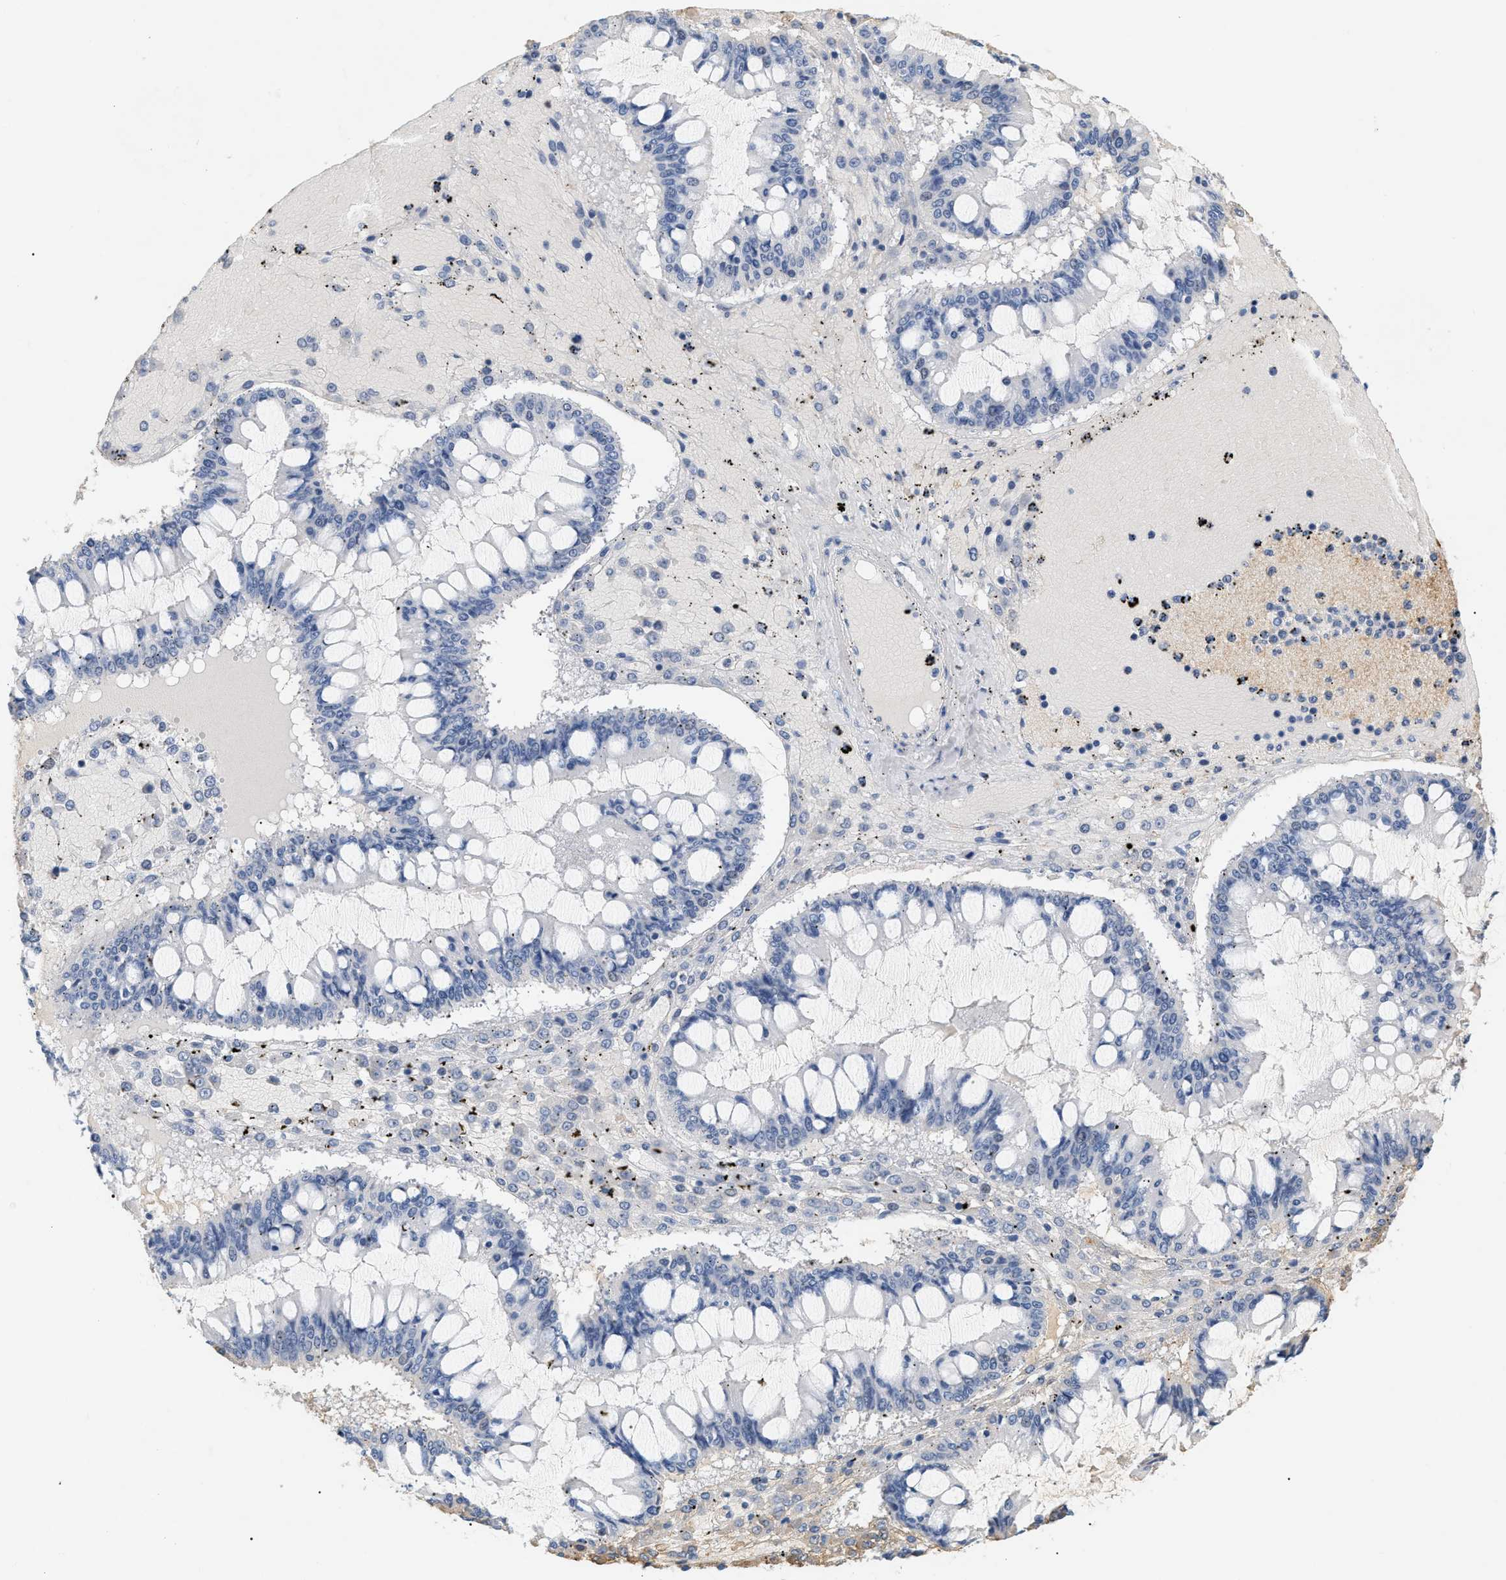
{"staining": {"intensity": "negative", "quantity": "none", "location": "none"}, "tissue": "ovarian cancer", "cell_type": "Tumor cells", "image_type": "cancer", "snomed": [{"axis": "morphology", "description": "Cystadenocarcinoma, mucinous, NOS"}, {"axis": "topography", "description": "Ovary"}], "caption": "Protein analysis of ovarian mucinous cystadenocarcinoma displays no significant positivity in tumor cells.", "gene": "CFH", "patient": {"sex": "female", "age": 73}}